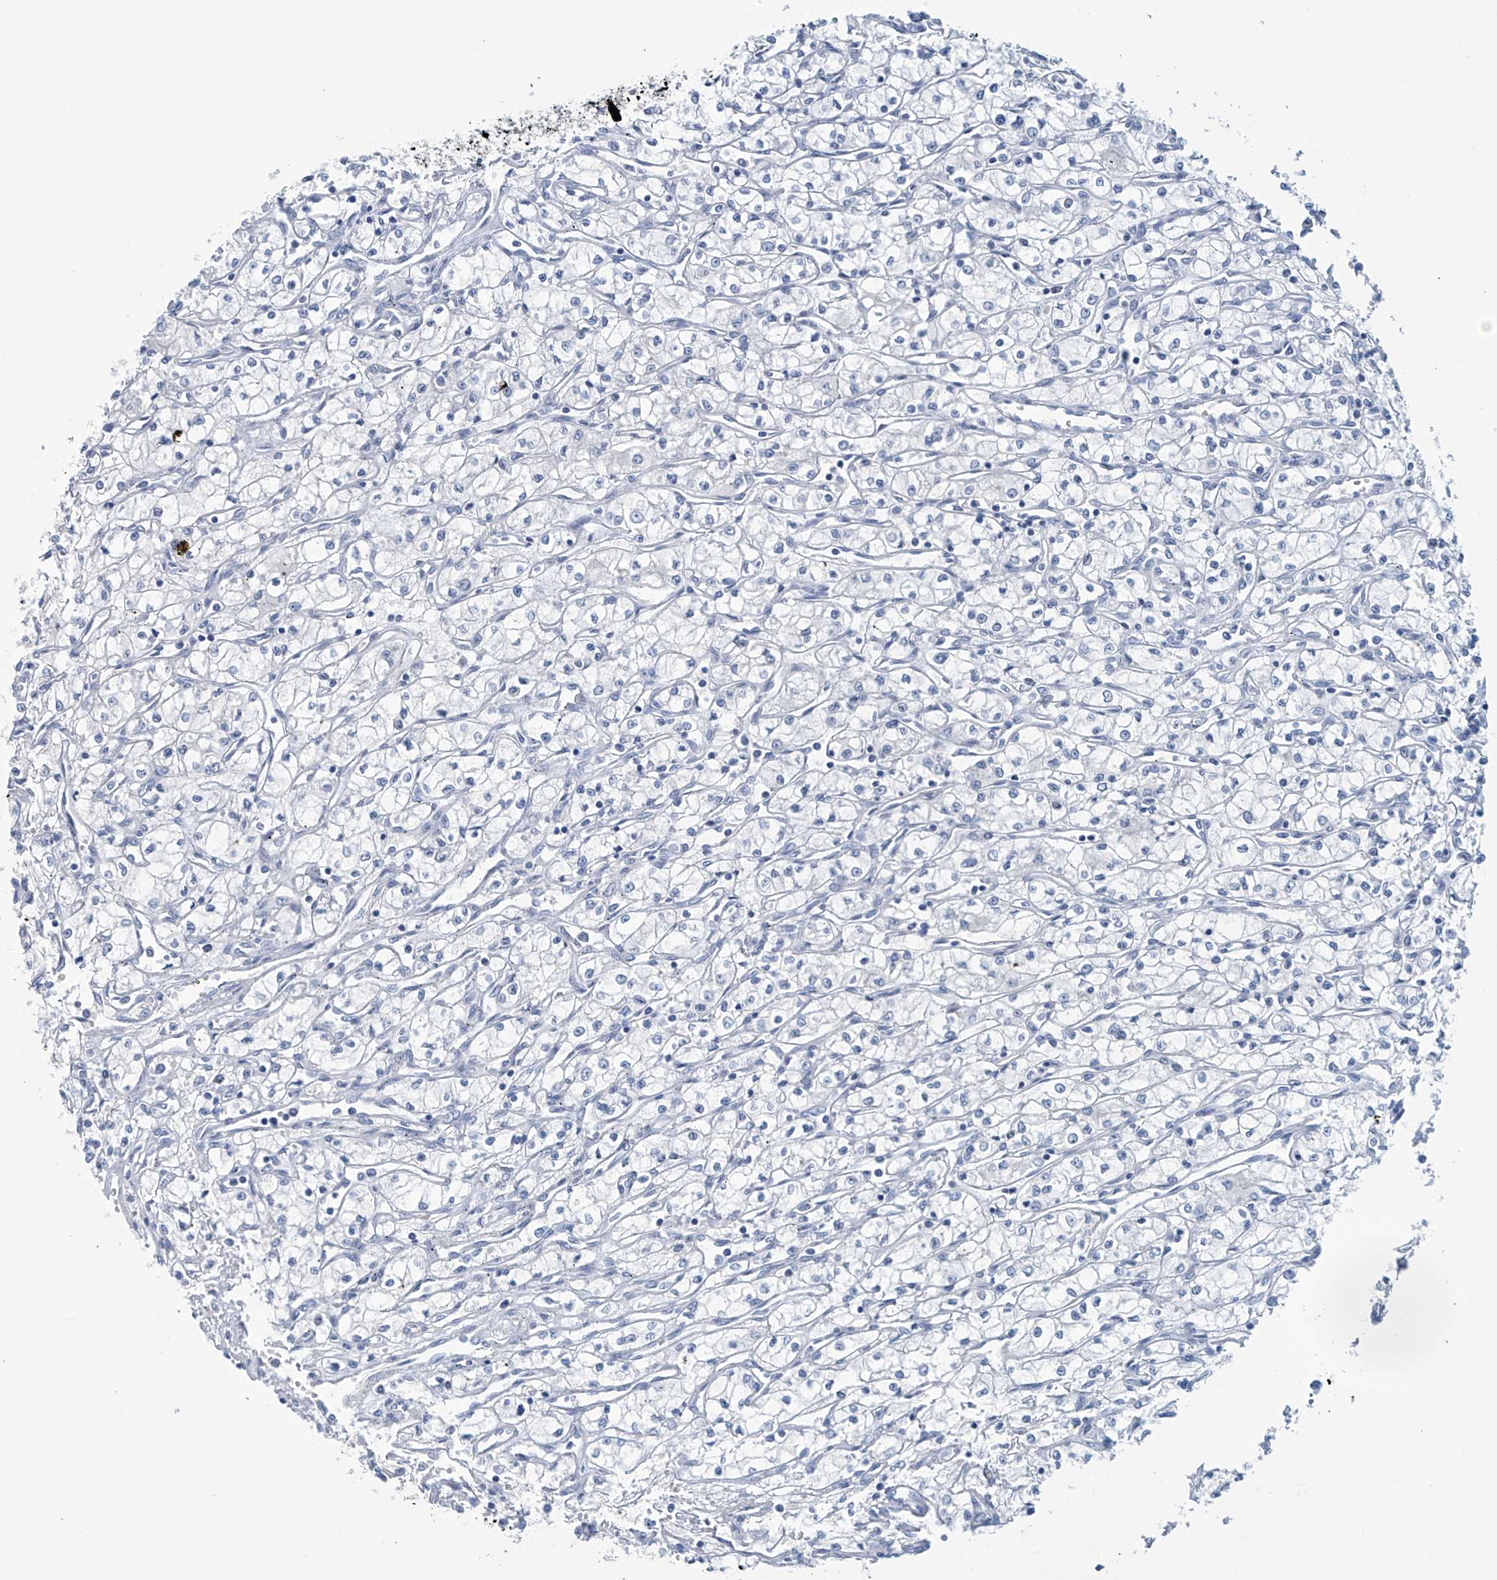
{"staining": {"intensity": "negative", "quantity": "none", "location": "none"}, "tissue": "renal cancer", "cell_type": "Tumor cells", "image_type": "cancer", "snomed": [{"axis": "morphology", "description": "Adenocarcinoma, NOS"}, {"axis": "topography", "description": "Kidney"}], "caption": "Renal cancer (adenocarcinoma) stained for a protein using immunohistochemistry (IHC) demonstrates no expression tumor cells.", "gene": "DSP", "patient": {"sex": "male", "age": 59}}